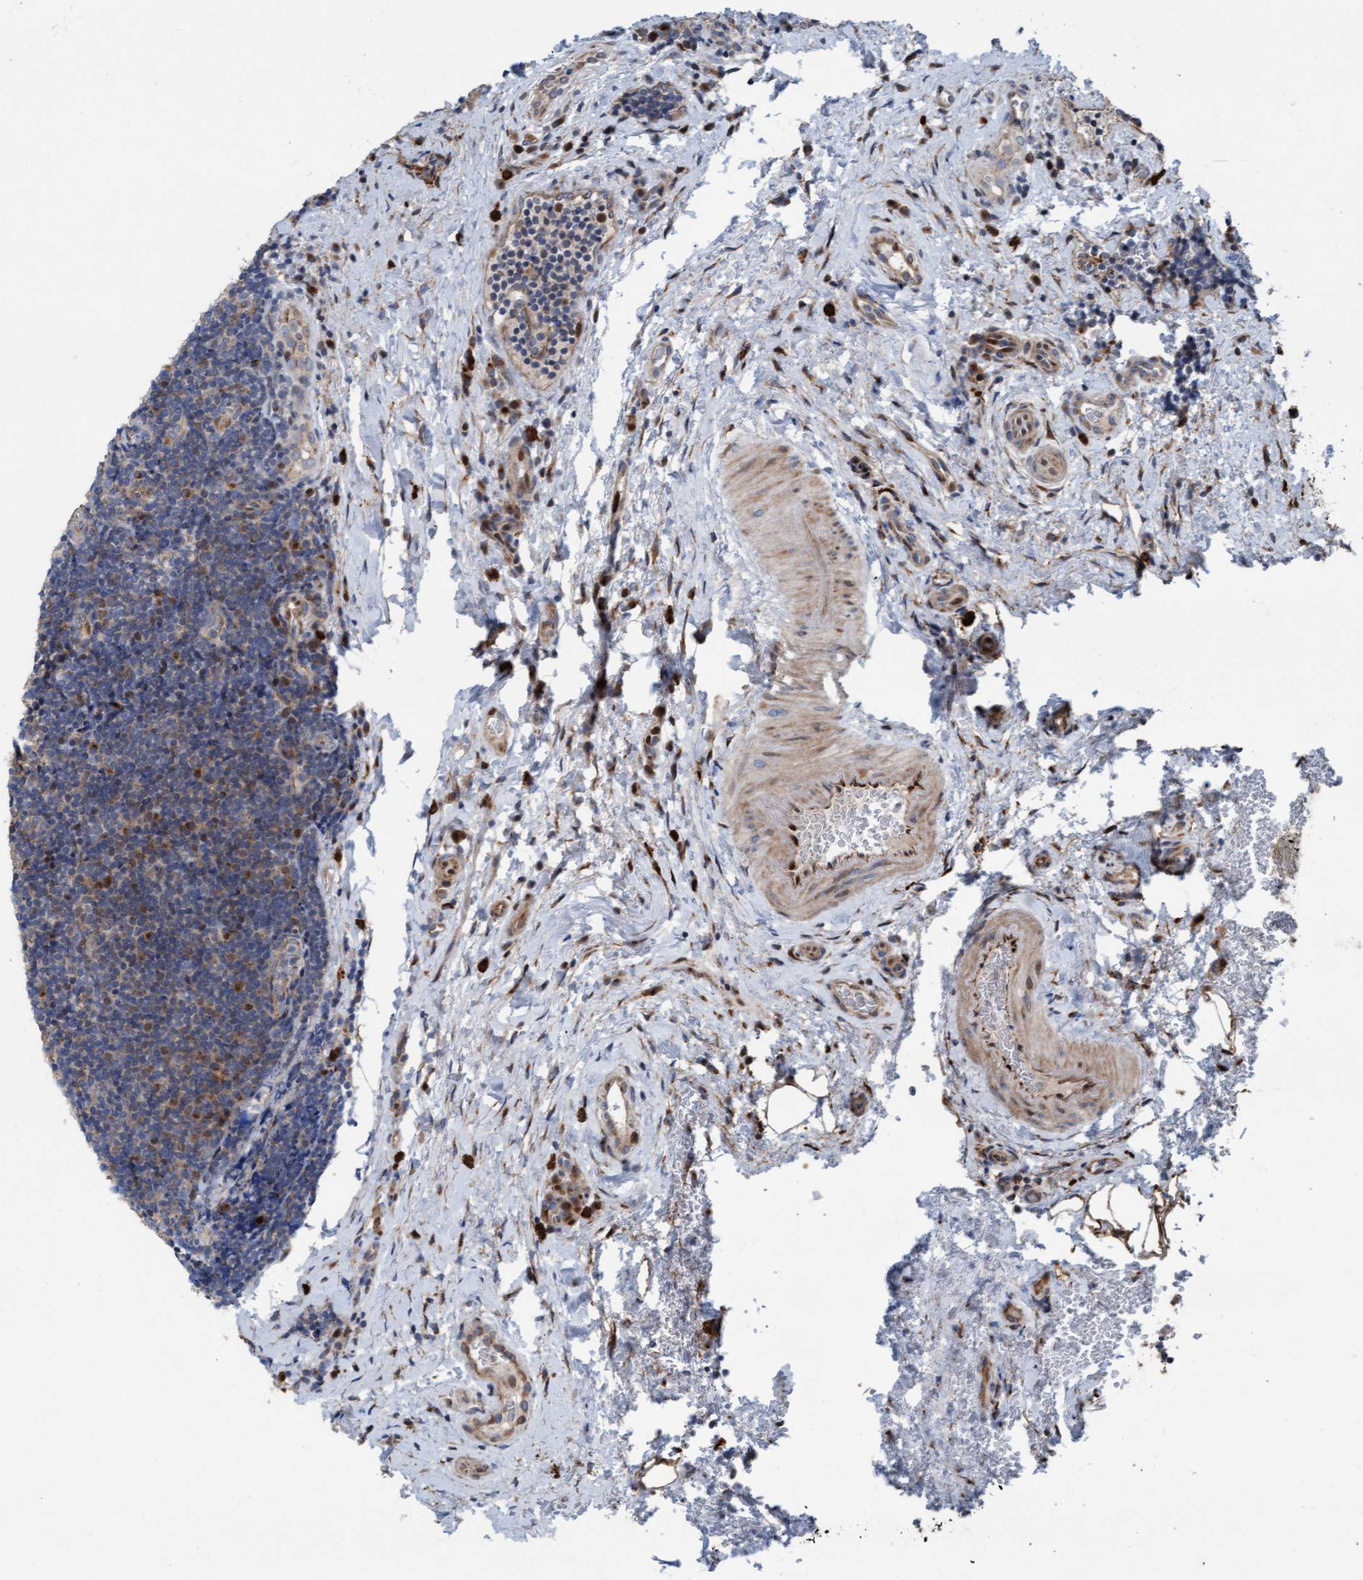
{"staining": {"intensity": "moderate", "quantity": "<25%", "location": "cytoplasmic/membranous"}, "tissue": "lymphoma", "cell_type": "Tumor cells", "image_type": "cancer", "snomed": [{"axis": "morphology", "description": "Malignant lymphoma, non-Hodgkin's type, High grade"}, {"axis": "topography", "description": "Tonsil"}], "caption": "This image displays immunohistochemistry (IHC) staining of human lymphoma, with low moderate cytoplasmic/membranous staining in approximately <25% of tumor cells.", "gene": "KLHL26", "patient": {"sex": "female", "age": 36}}